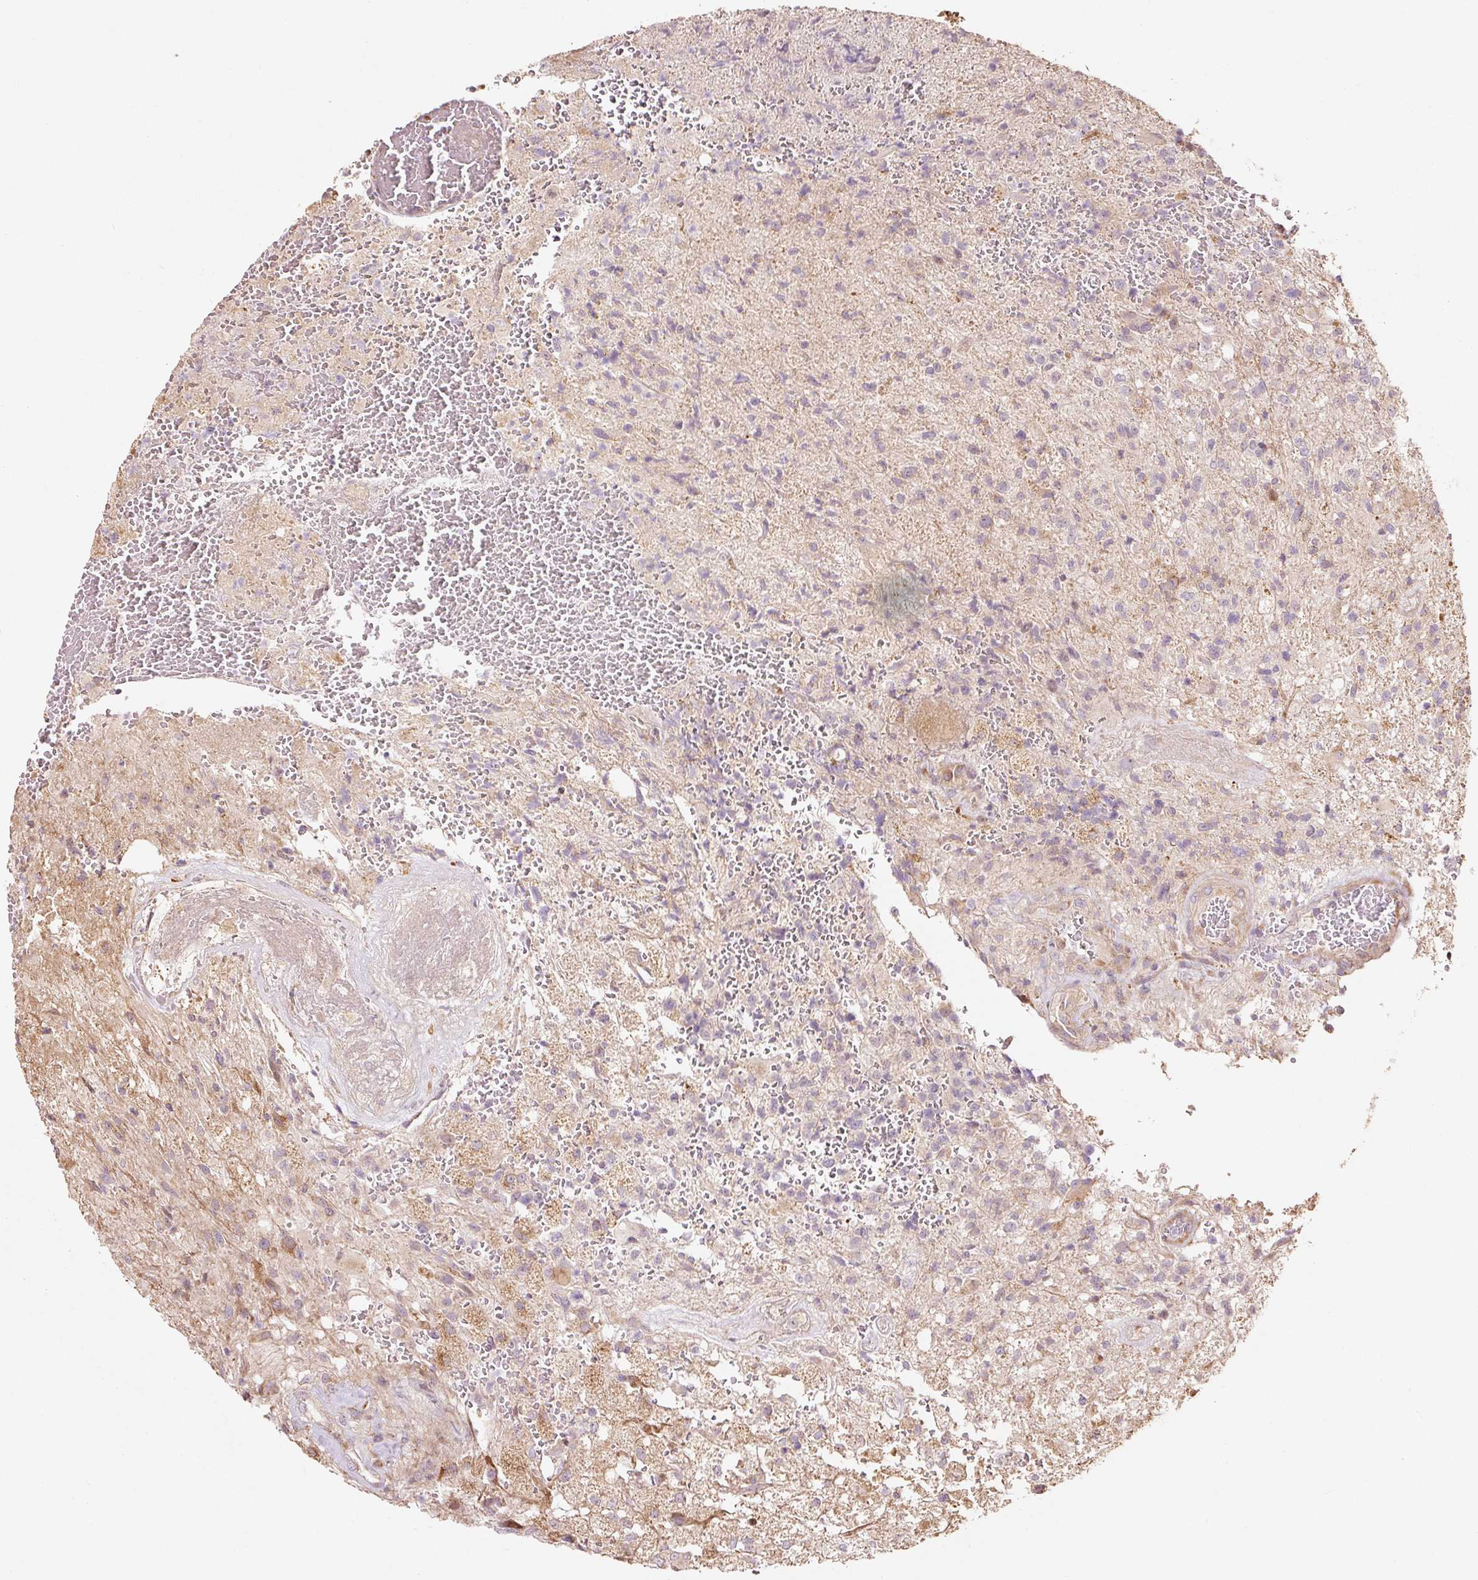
{"staining": {"intensity": "negative", "quantity": "none", "location": "none"}, "tissue": "glioma", "cell_type": "Tumor cells", "image_type": "cancer", "snomed": [{"axis": "morphology", "description": "Glioma, malignant, High grade"}, {"axis": "topography", "description": "Brain"}], "caption": "Glioma stained for a protein using IHC demonstrates no staining tumor cells.", "gene": "ETF1", "patient": {"sex": "male", "age": 56}}